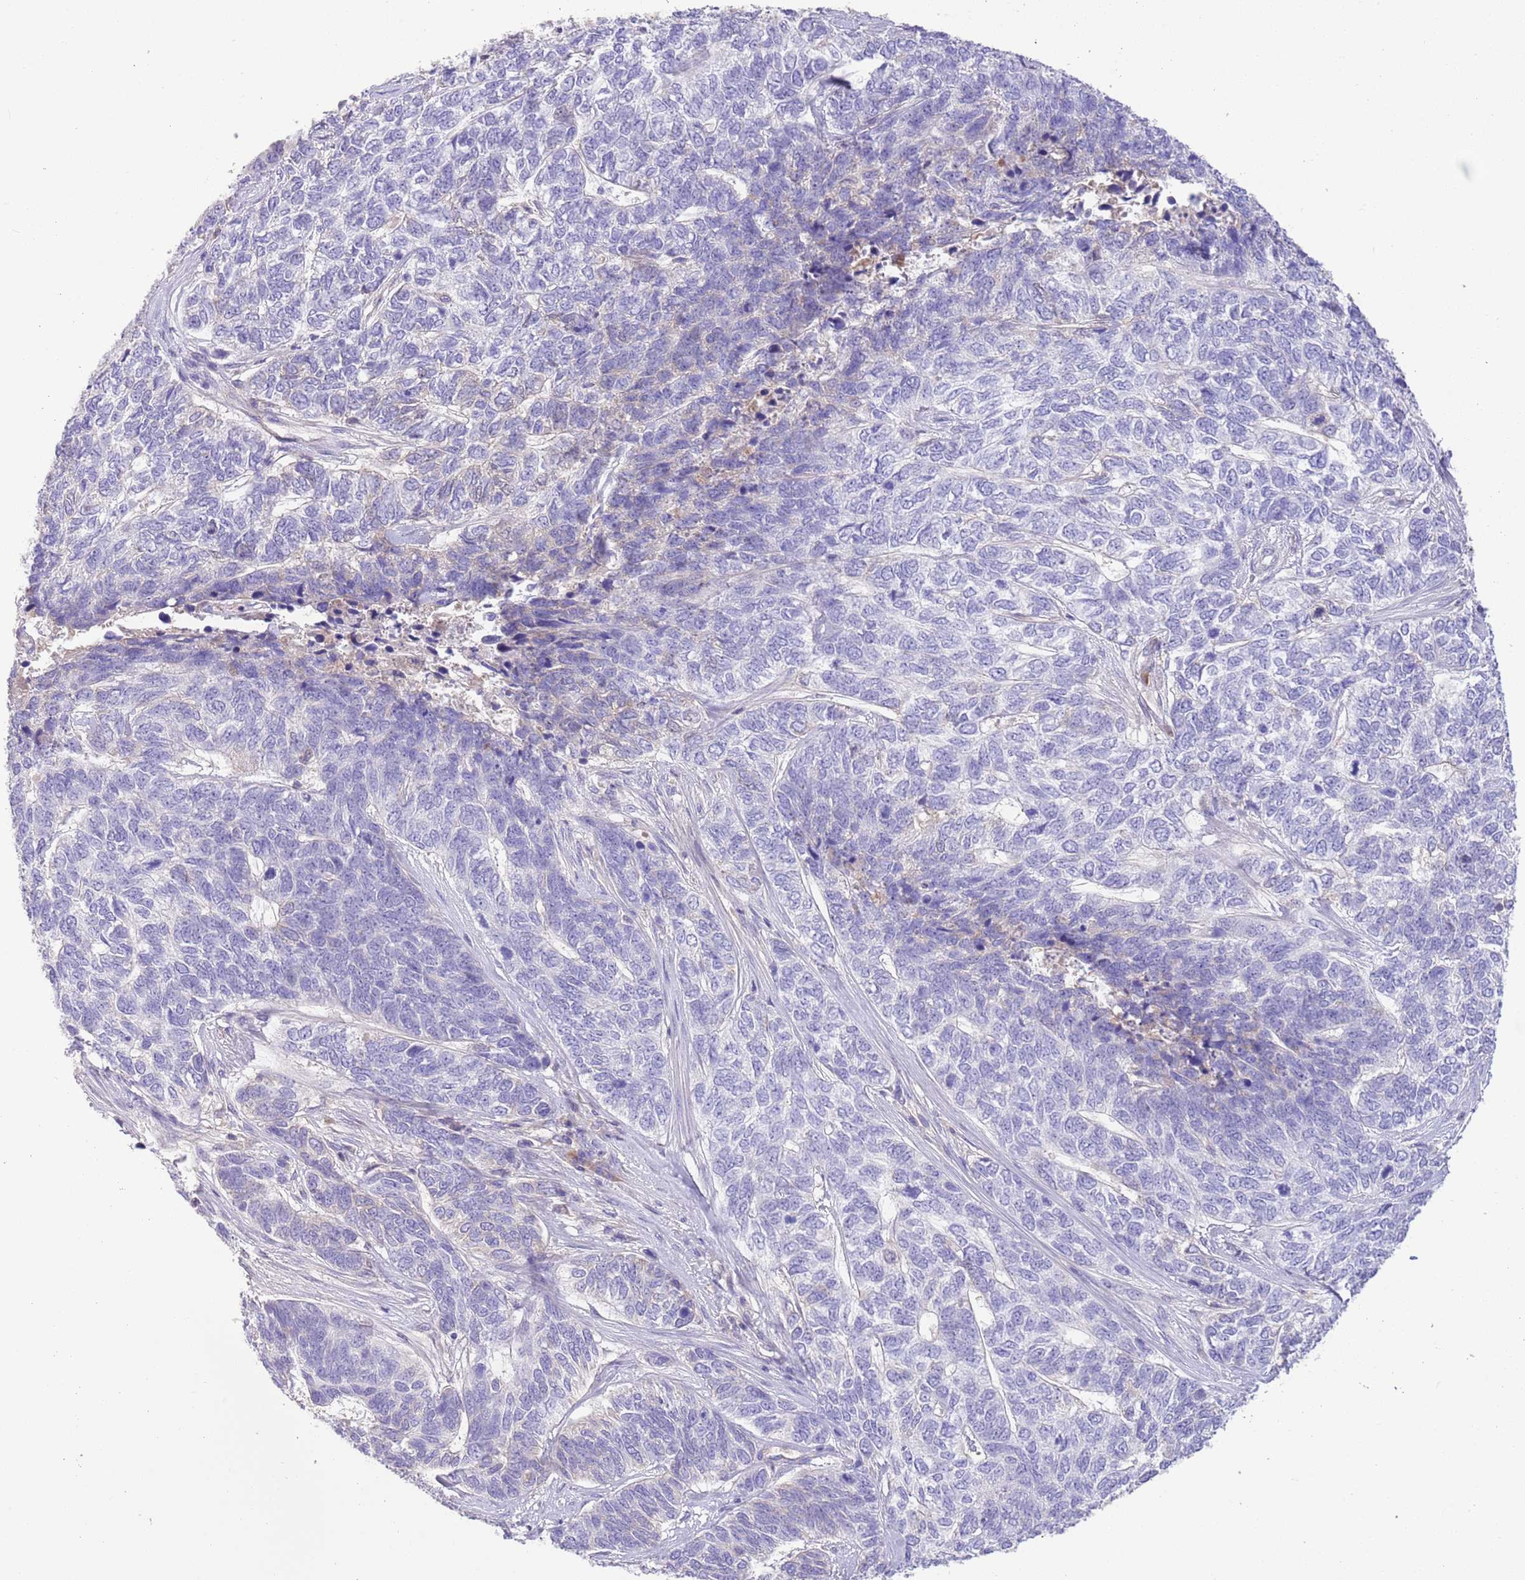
{"staining": {"intensity": "negative", "quantity": "none", "location": "none"}, "tissue": "skin cancer", "cell_type": "Tumor cells", "image_type": "cancer", "snomed": [{"axis": "morphology", "description": "Basal cell carcinoma"}, {"axis": "topography", "description": "Skin"}], "caption": "A high-resolution micrograph shows immunohistochemistry (IHC) staining of skin cancer, which demonstrates no significant expression in tumor cells. The staining was performed using DAB to visualize the protein expression in brown, while the nuclei were stained in blue with hematoxylin (Magnification: 20x).", "gene": "IGFL4", "patient": {"sex": "female", "age": 65}}